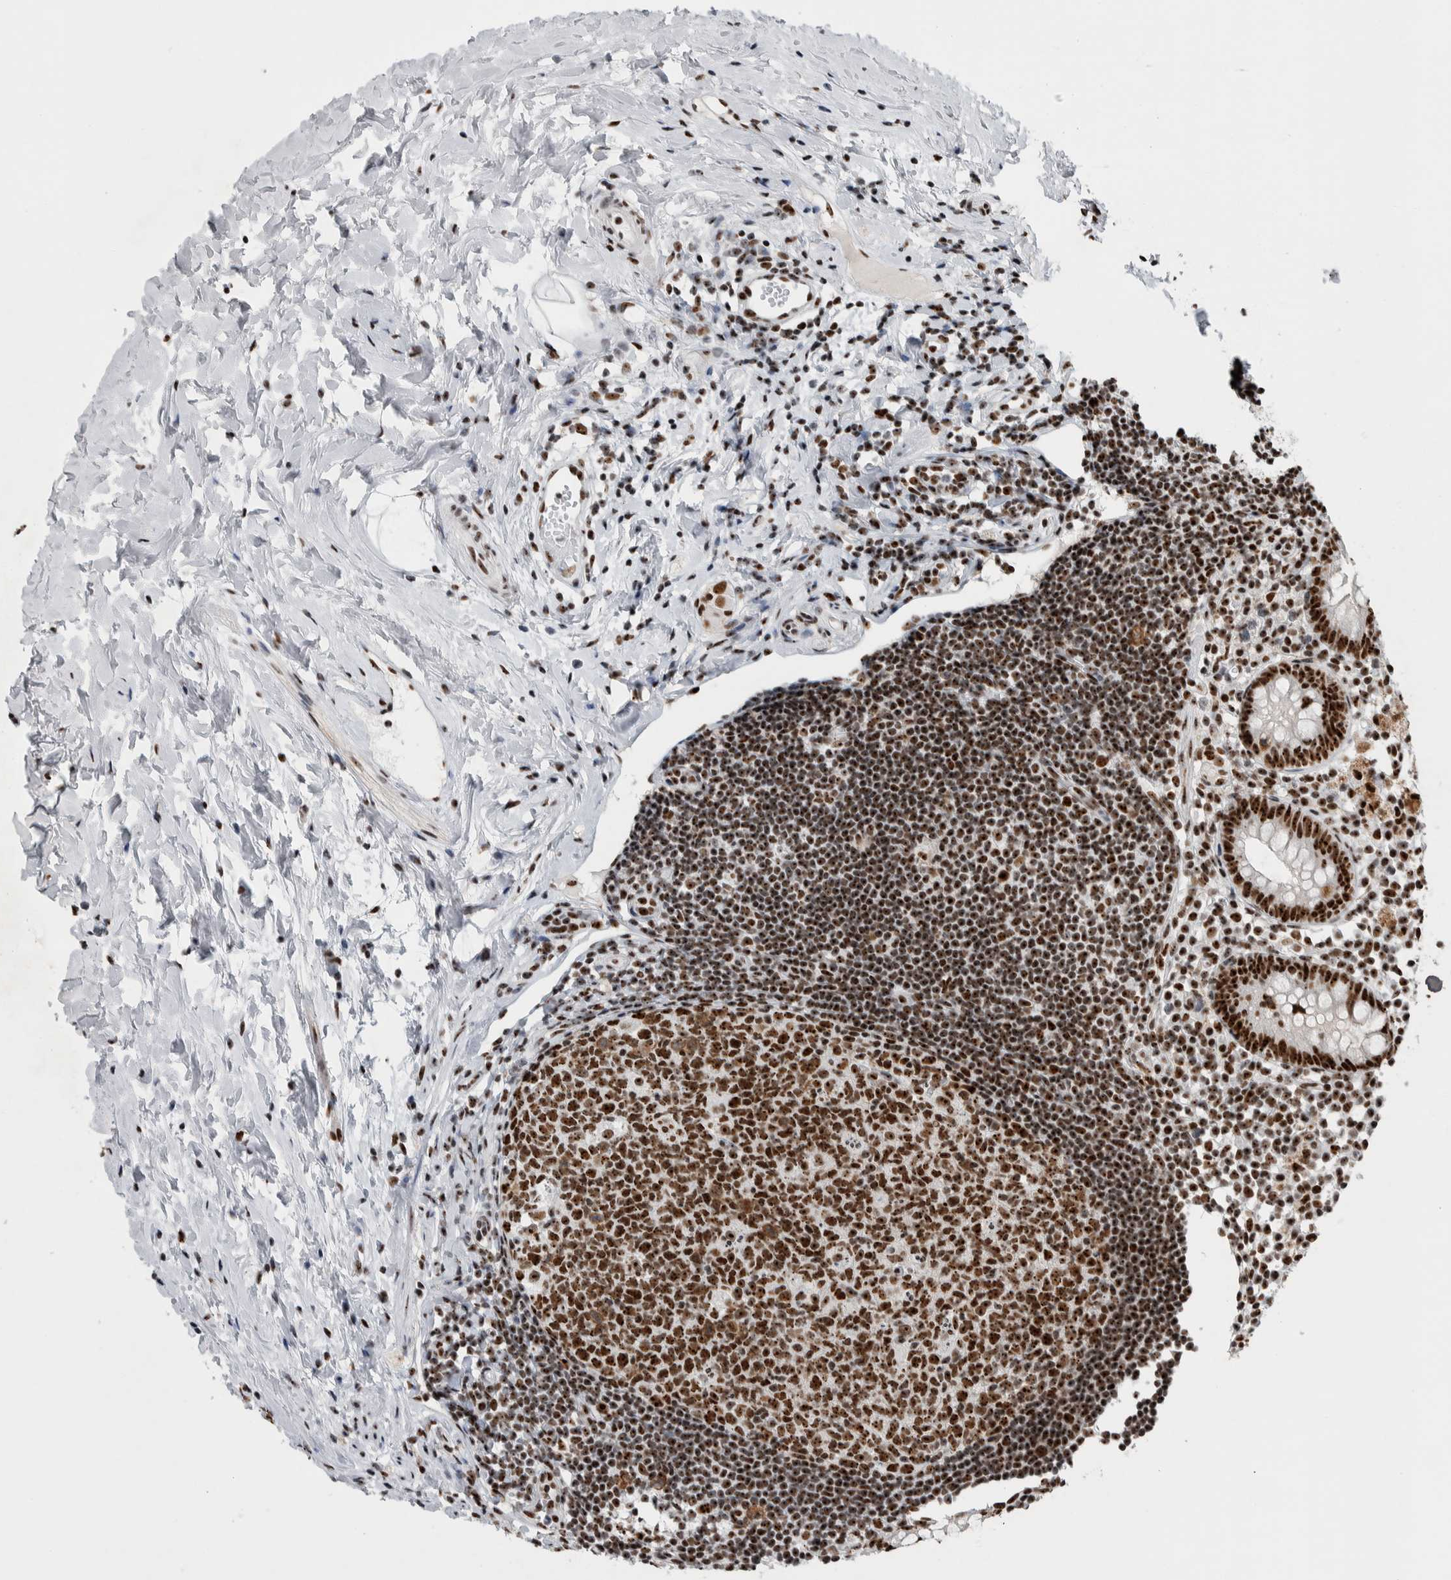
{"staining": {"intensity": "strong", "quantity": ">75%", "location": "nuclear"}, "tissue": "appendix", "cell_type": "Glandular cells", "image_type": "normal", "snomed": [{"axis": "morphology", "description": "Normal tissue, NOS"}, {"axis": "topography", "description": "Appendix"}], "caption": "Protein staining displays strong nuclear staining in approximately >75% of glandular cells in benign appendix.", "gene": "NCL", "patient": {"sex": "female", "age": 20}}